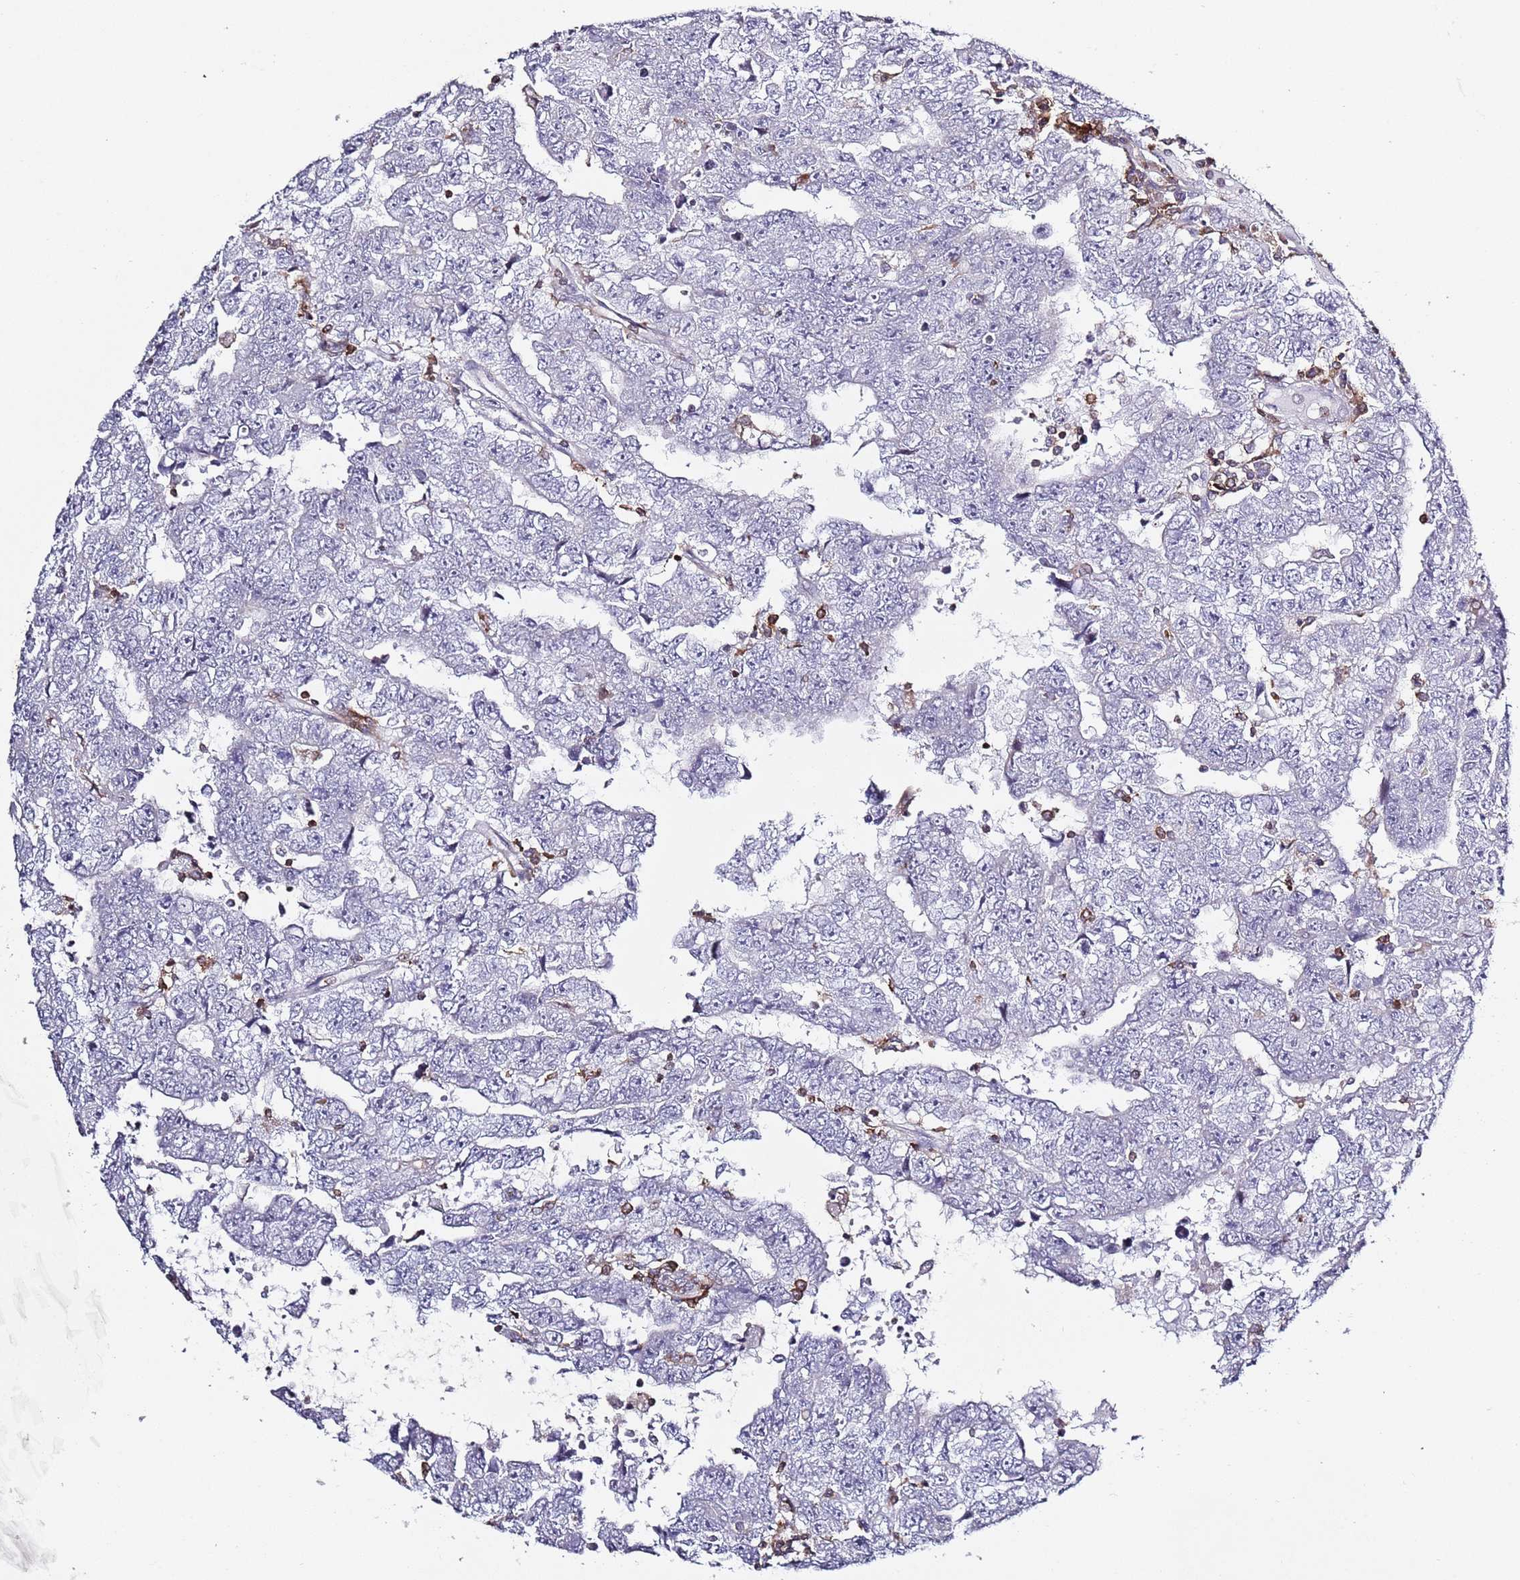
{"staining": {"intensity": "negative", "quantity": "none", "location": "none"}, "tissue": "testis cancer", "cell_type": "Tumor cells", "image_type": "cancer", "snomed": [{"axis": "morphology", "description": "Carcinoma, Embryonal, NOS"}, {"axis": "topography", "description": "Testis"}], "caption": "DAB immunohistochemical staining of human testis cancer reveals no significant expression in tumor cells.", "gene": "LPXN", "patient": {"sex": "male", "age": 25}}